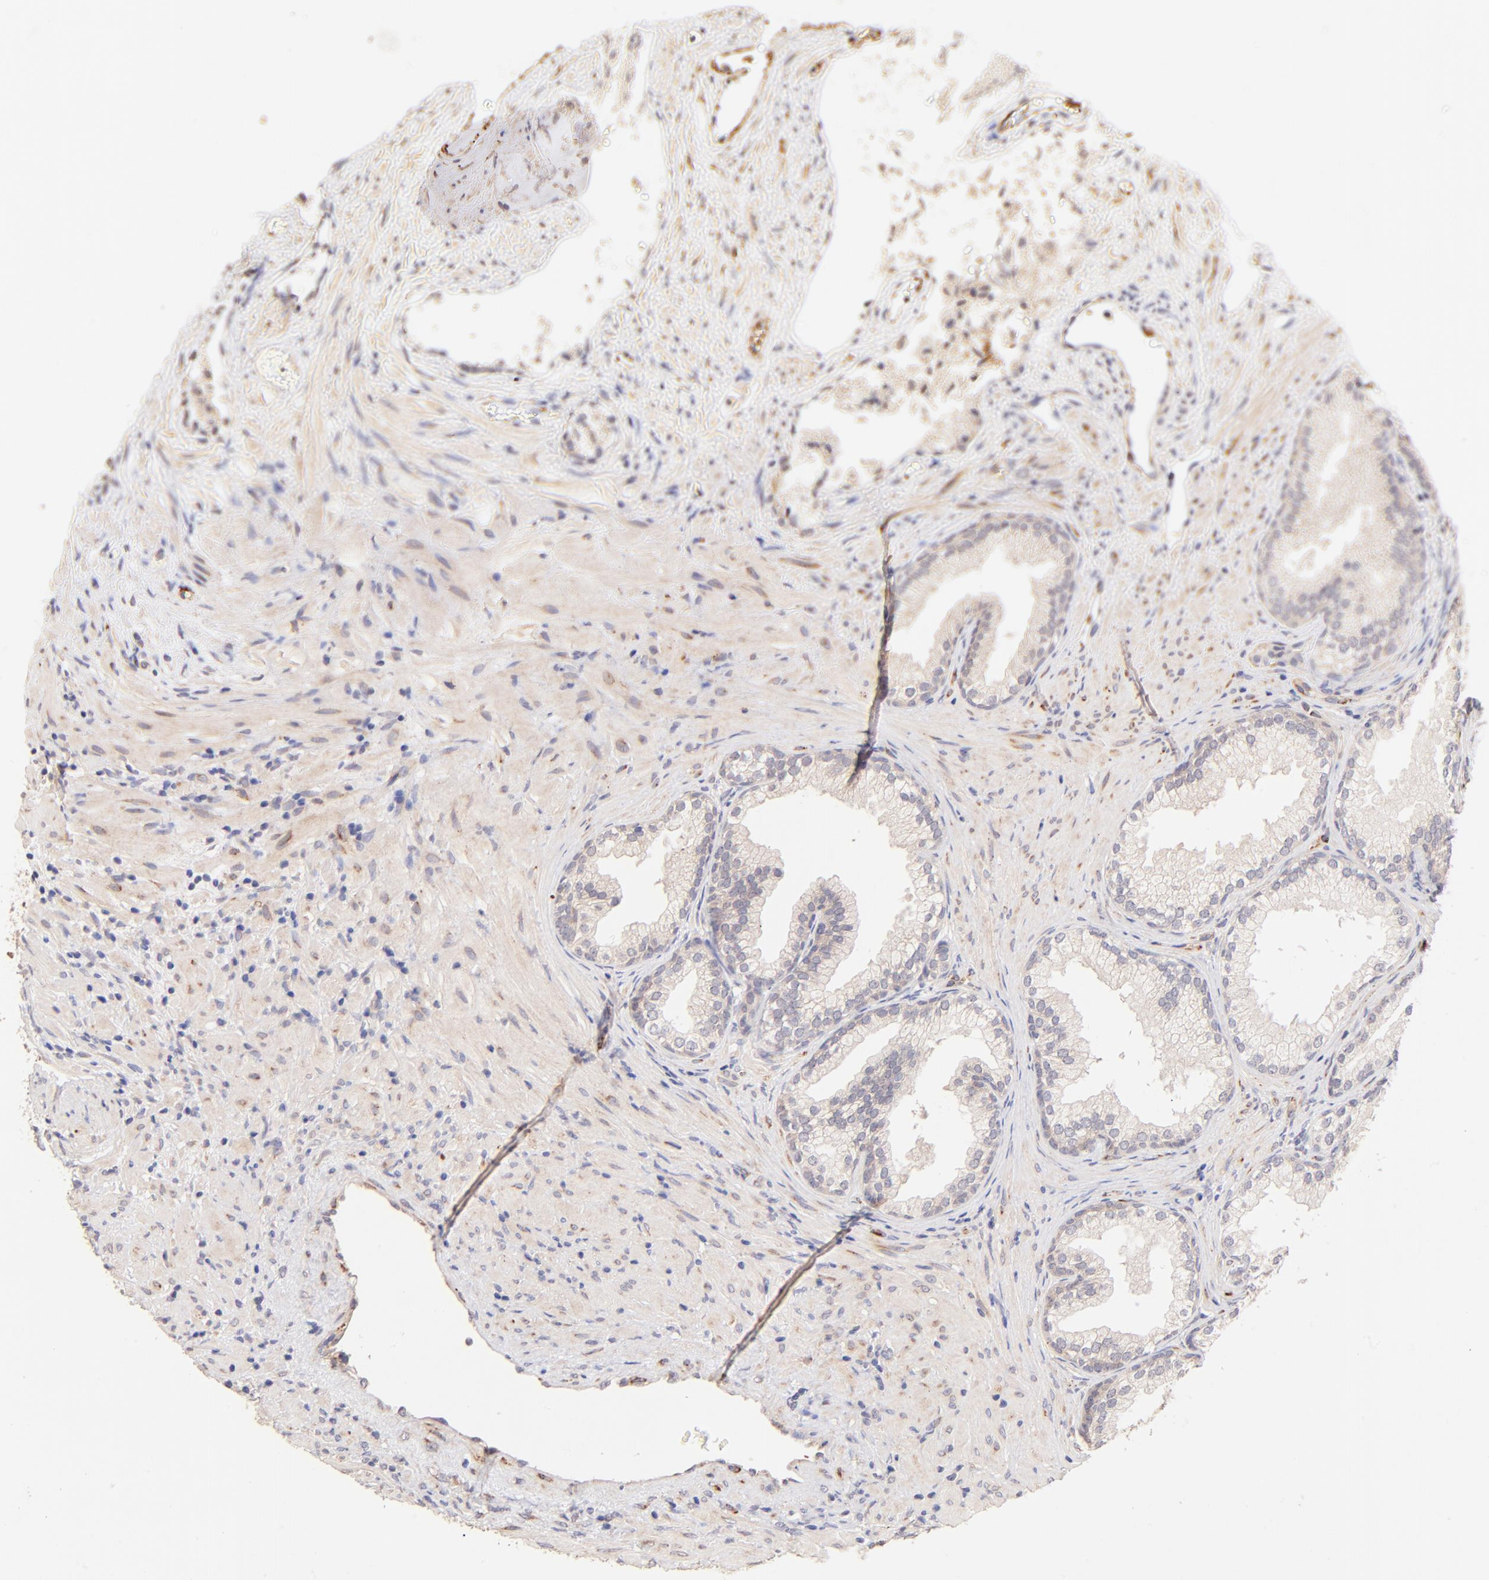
{"staining": {"intensity": "weak", "quantity": "<25%", "location": "cytoplasmic/membranous"}, "tissue": "prostate", "cell_type": "Glandular cells", "image_type": "normal", "snomed": [{"axis": "morphology", "description": "Normal tissue, NOS"}, {"axis": "topography", "description": "Prostate"}], "caption": "Glandular cells show no significant positivity in benign prostate. (DAB (3,3'-diaminobenzidine) immunohistochemistry (IHC) with hematoxylin counter stain).", "gene": "SPARC", "patient": {"sex": "male", "age": 76}}